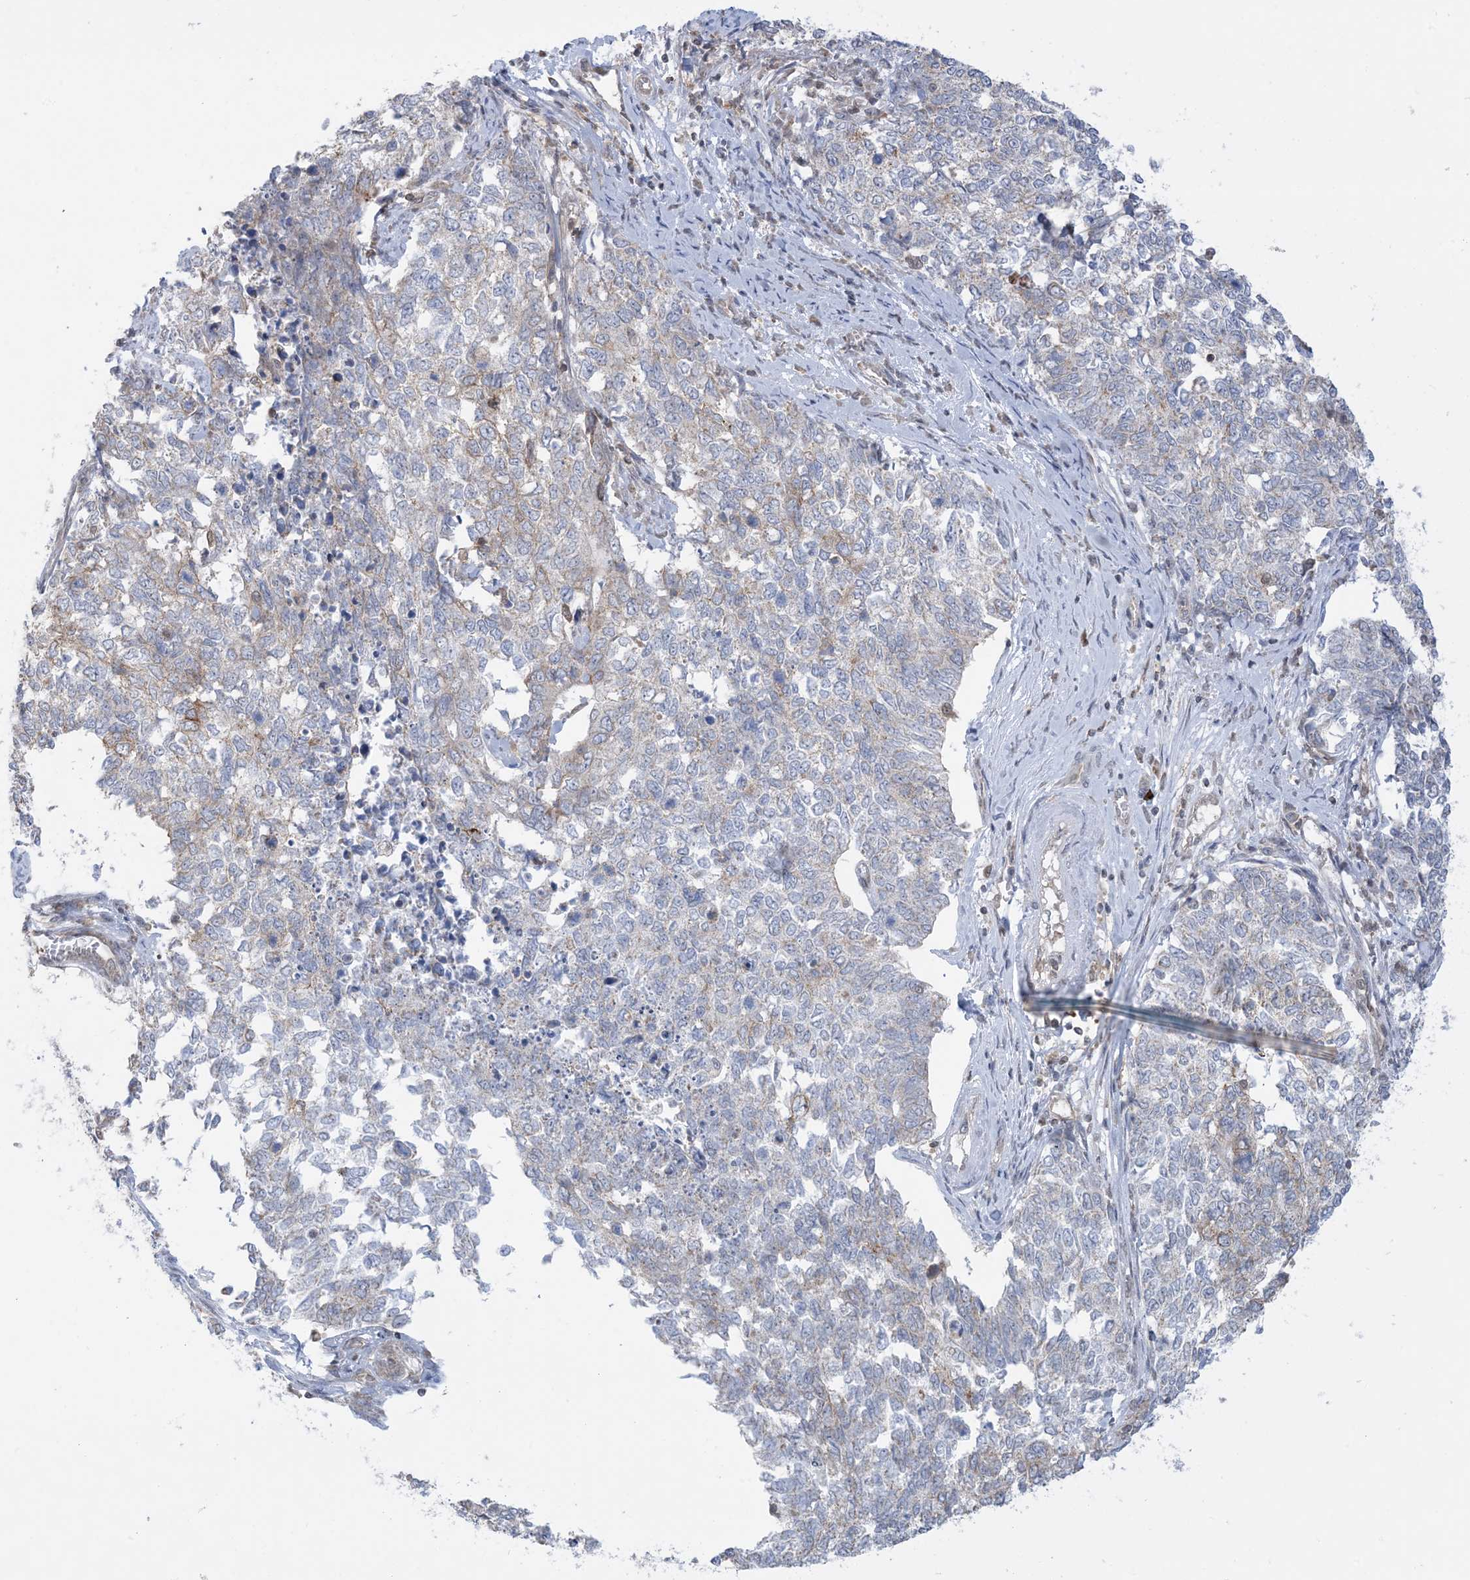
{"staining": {"intensity": "weak", "quantity": "<25%", "location": "cytoplasmic/membranous"}, "tissue": "cervical cancer", "cell_type": "Tumor cells", "image_type": "cancer", "snomed": [{"axis": "morphology", "description": "Squamous cell carcinoma, NOS"}, {"axis": "topography", "description": "Cervix"}], "caption": "Immunohistochemistry (IHC) histopathology image of squamous cell carcinoma (cervical) stained for a protein (brown), which exhibits no staining in tumor cells.", "gene": "CASP4", "patient": {"sex": "female", "age": 63}}